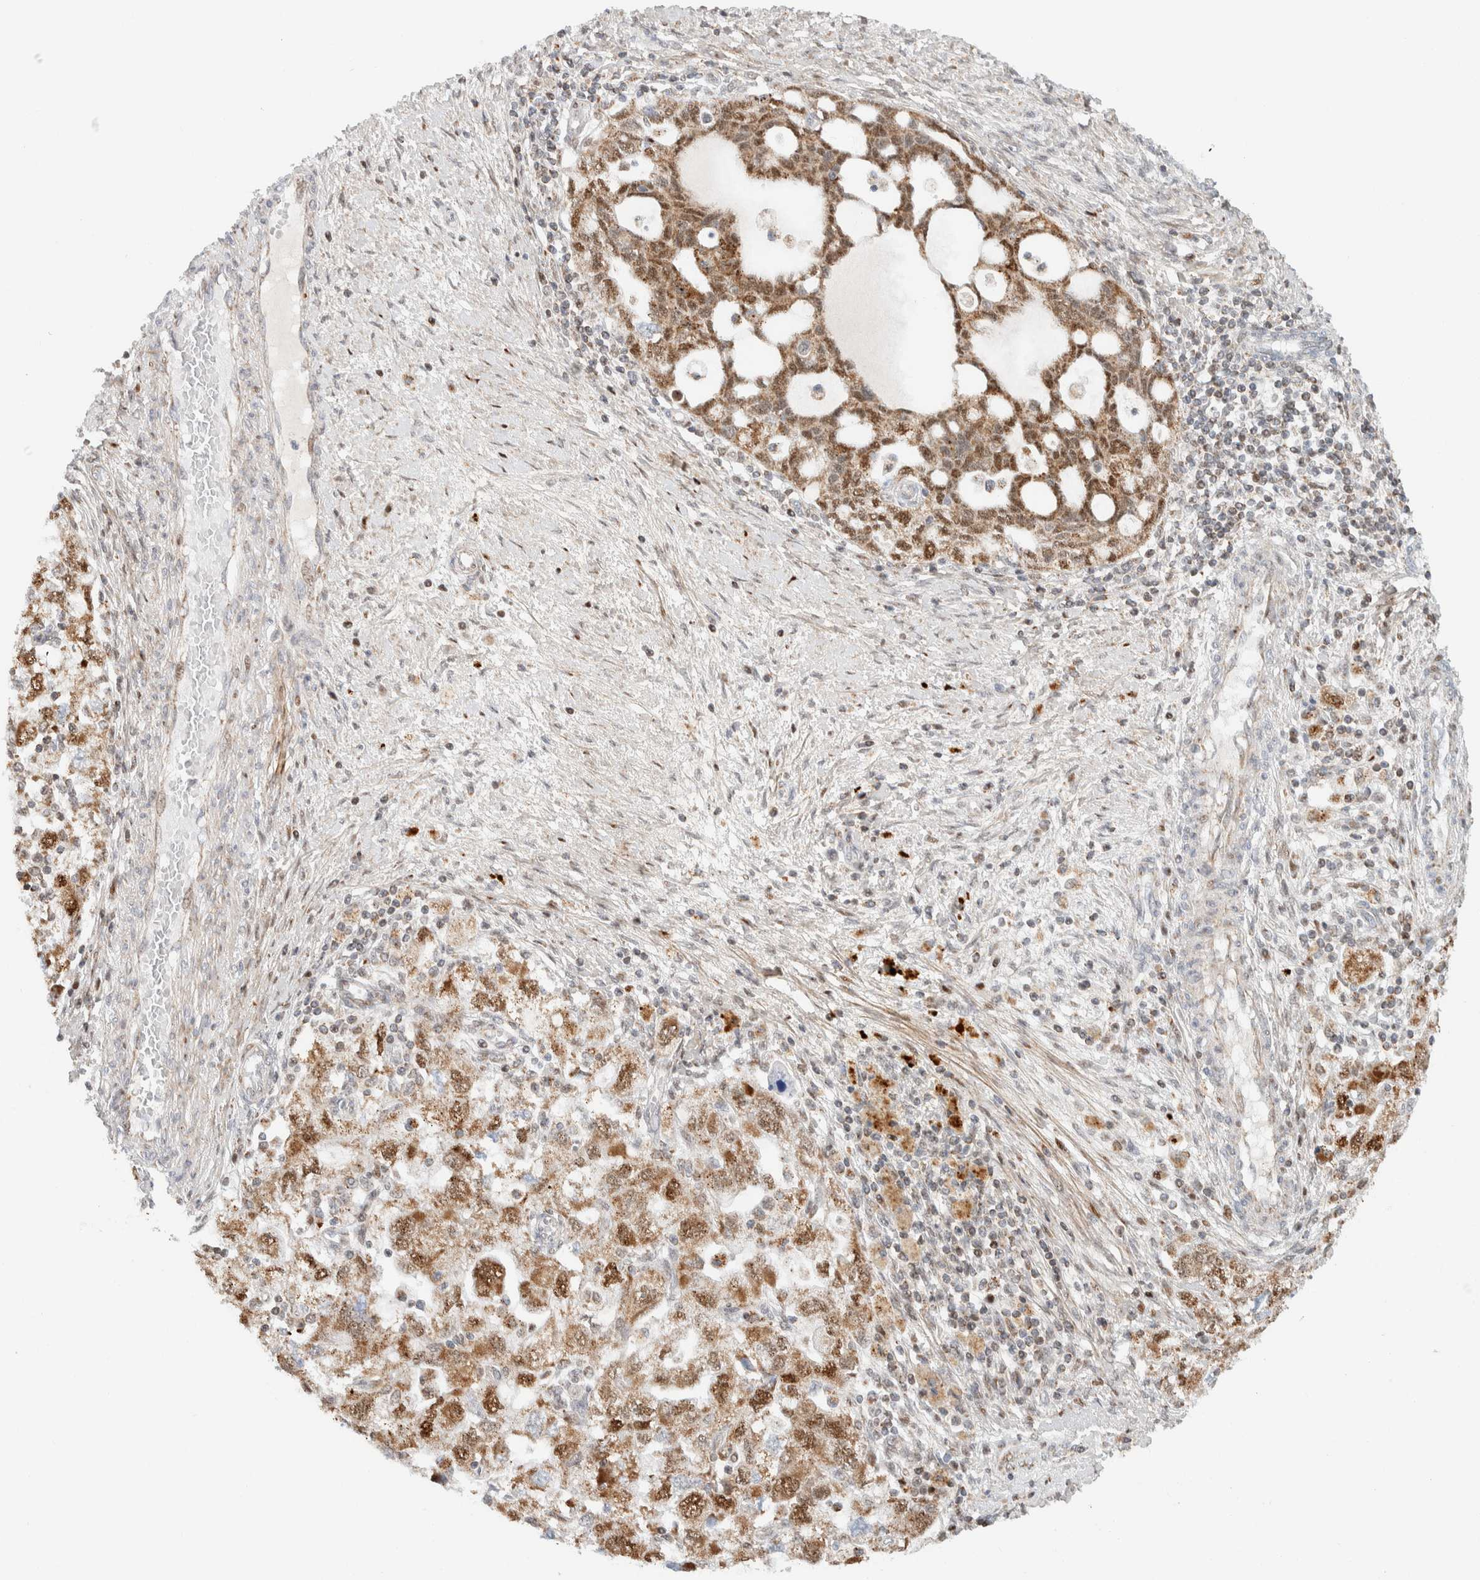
{"staining": {"intensity": "moderate", "quantity": ">75%", "location": "cytoplasmic/membranous,nuclear"}, "tissue": "ovarian cancer", "cell_type": "Tumor cells", "image_type": "cancer", "snomed": [{"axis": "morphology", "description": "Carcinoma, NOS"}, {"axis": "morphology", "description": "Cystadenocarcinoma, serous, NOS"}, {"axis": "topography", "description": "Ovary"}], "caption": "Human ovarian cancer stained with a brown dye demonstrates moderate cytoplasmic/membranous and nuclear positive staining in about >75% of tumor cells.", "gene": "TSPAN32", "patient": {"sex": "female", "age": 69}}